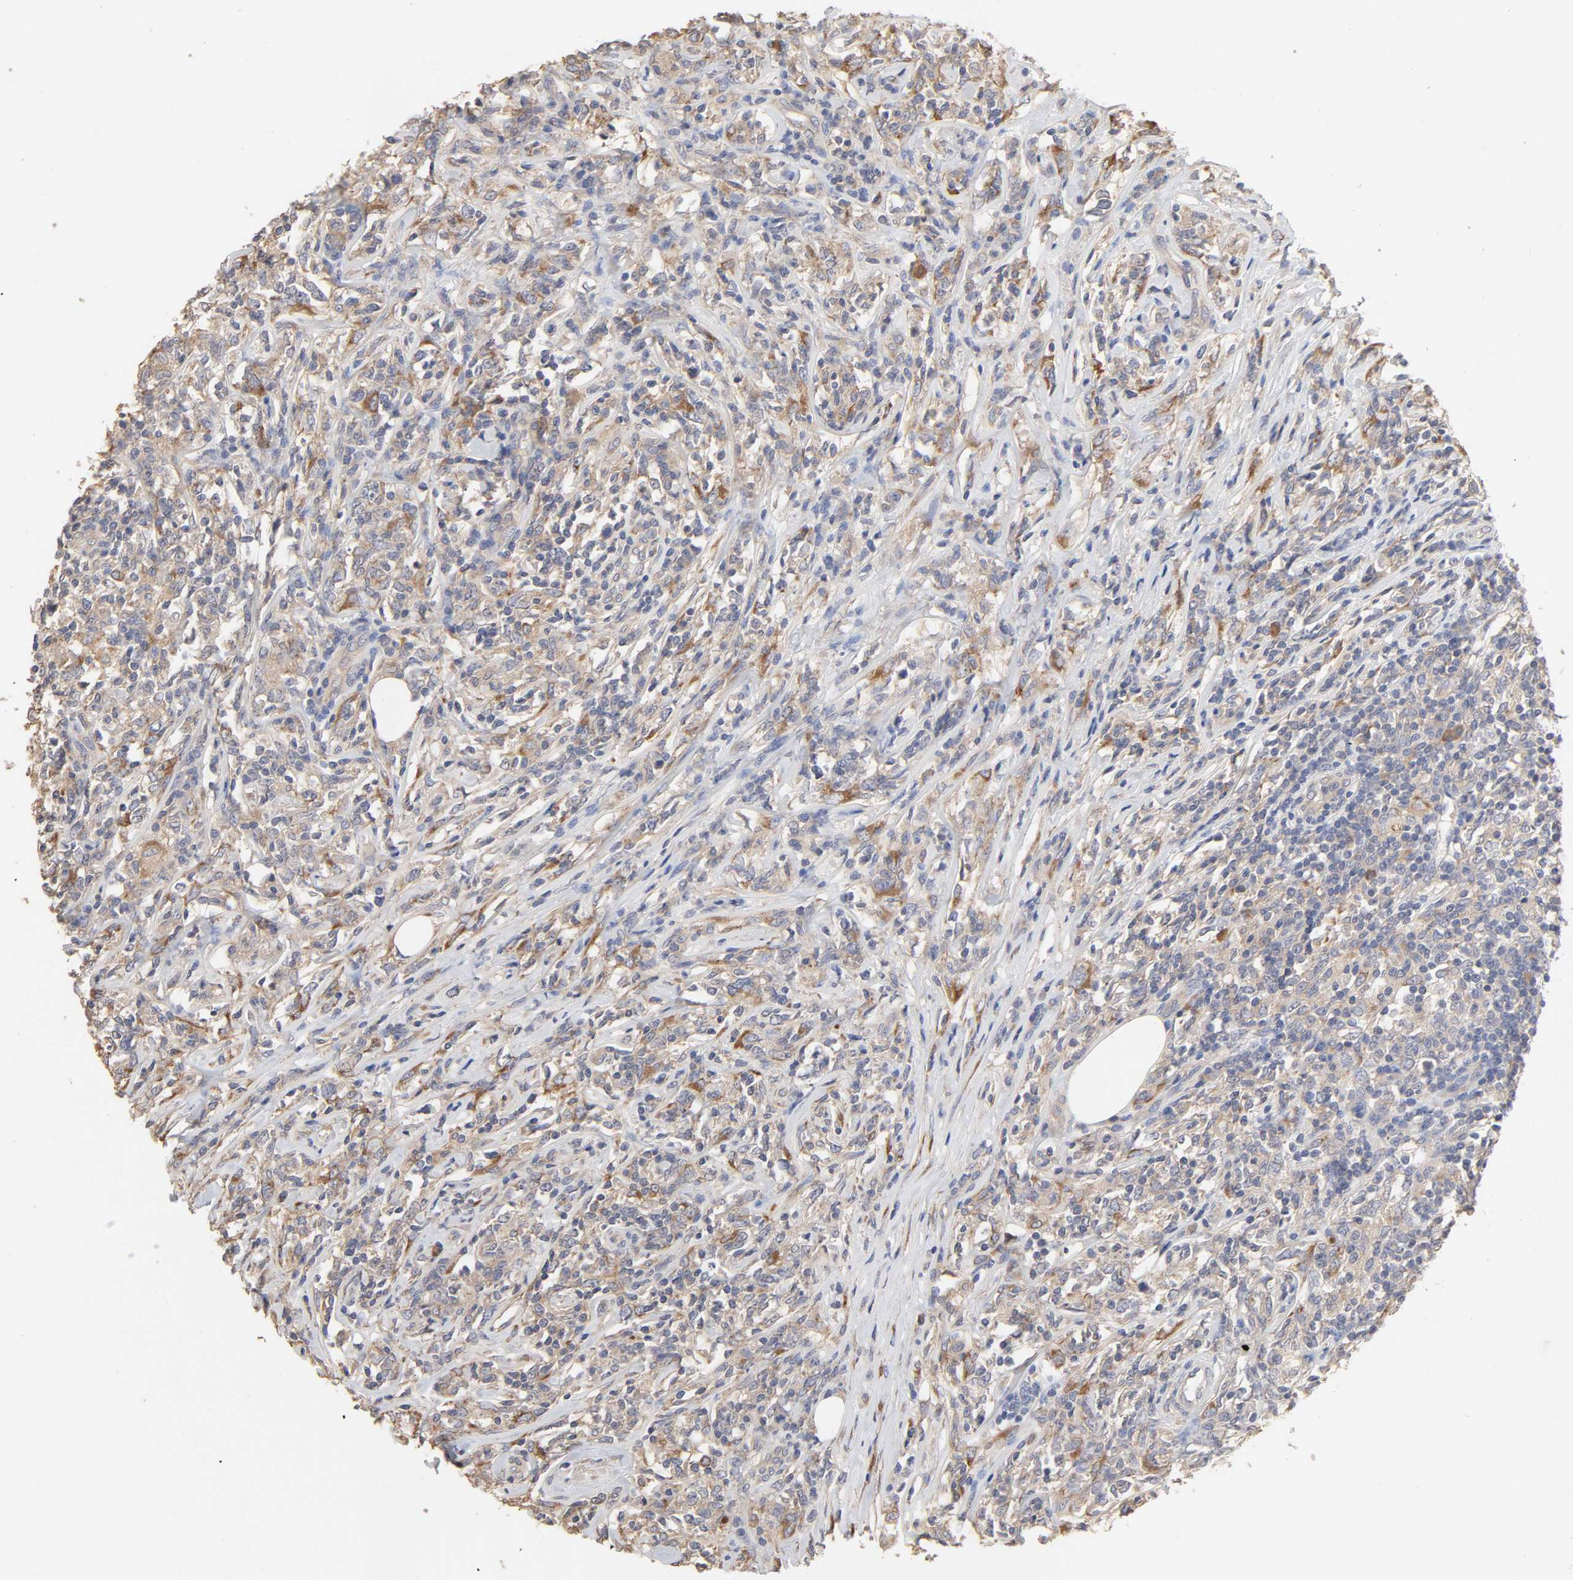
{"staining": {"intensity": "moderate", "quantity": ">75%", "location": "cytoplasmic/membranous"}, "tissue": "lymphoma", "cell_type": "Tumor cells", "image_type": "cancer", "snomed": [{"axis": "morphology", "description": "Malignant lymphoma, non-Hodgkin's type, High grade"}, {"axis": "topography", "description": "Lymph node"}], "caption": "The histopathology image displays immunohistochemical staining of lymphoma. There is moderate cytoplasmic/membranous expression is seen in approximately >75% of tumor cells. Immunohistochemistry (ihc) stains the protein in brown and the nuclei are stained blue.", "gene": "EIF4G2", "patient": {"sex": "female", "age": 84}}